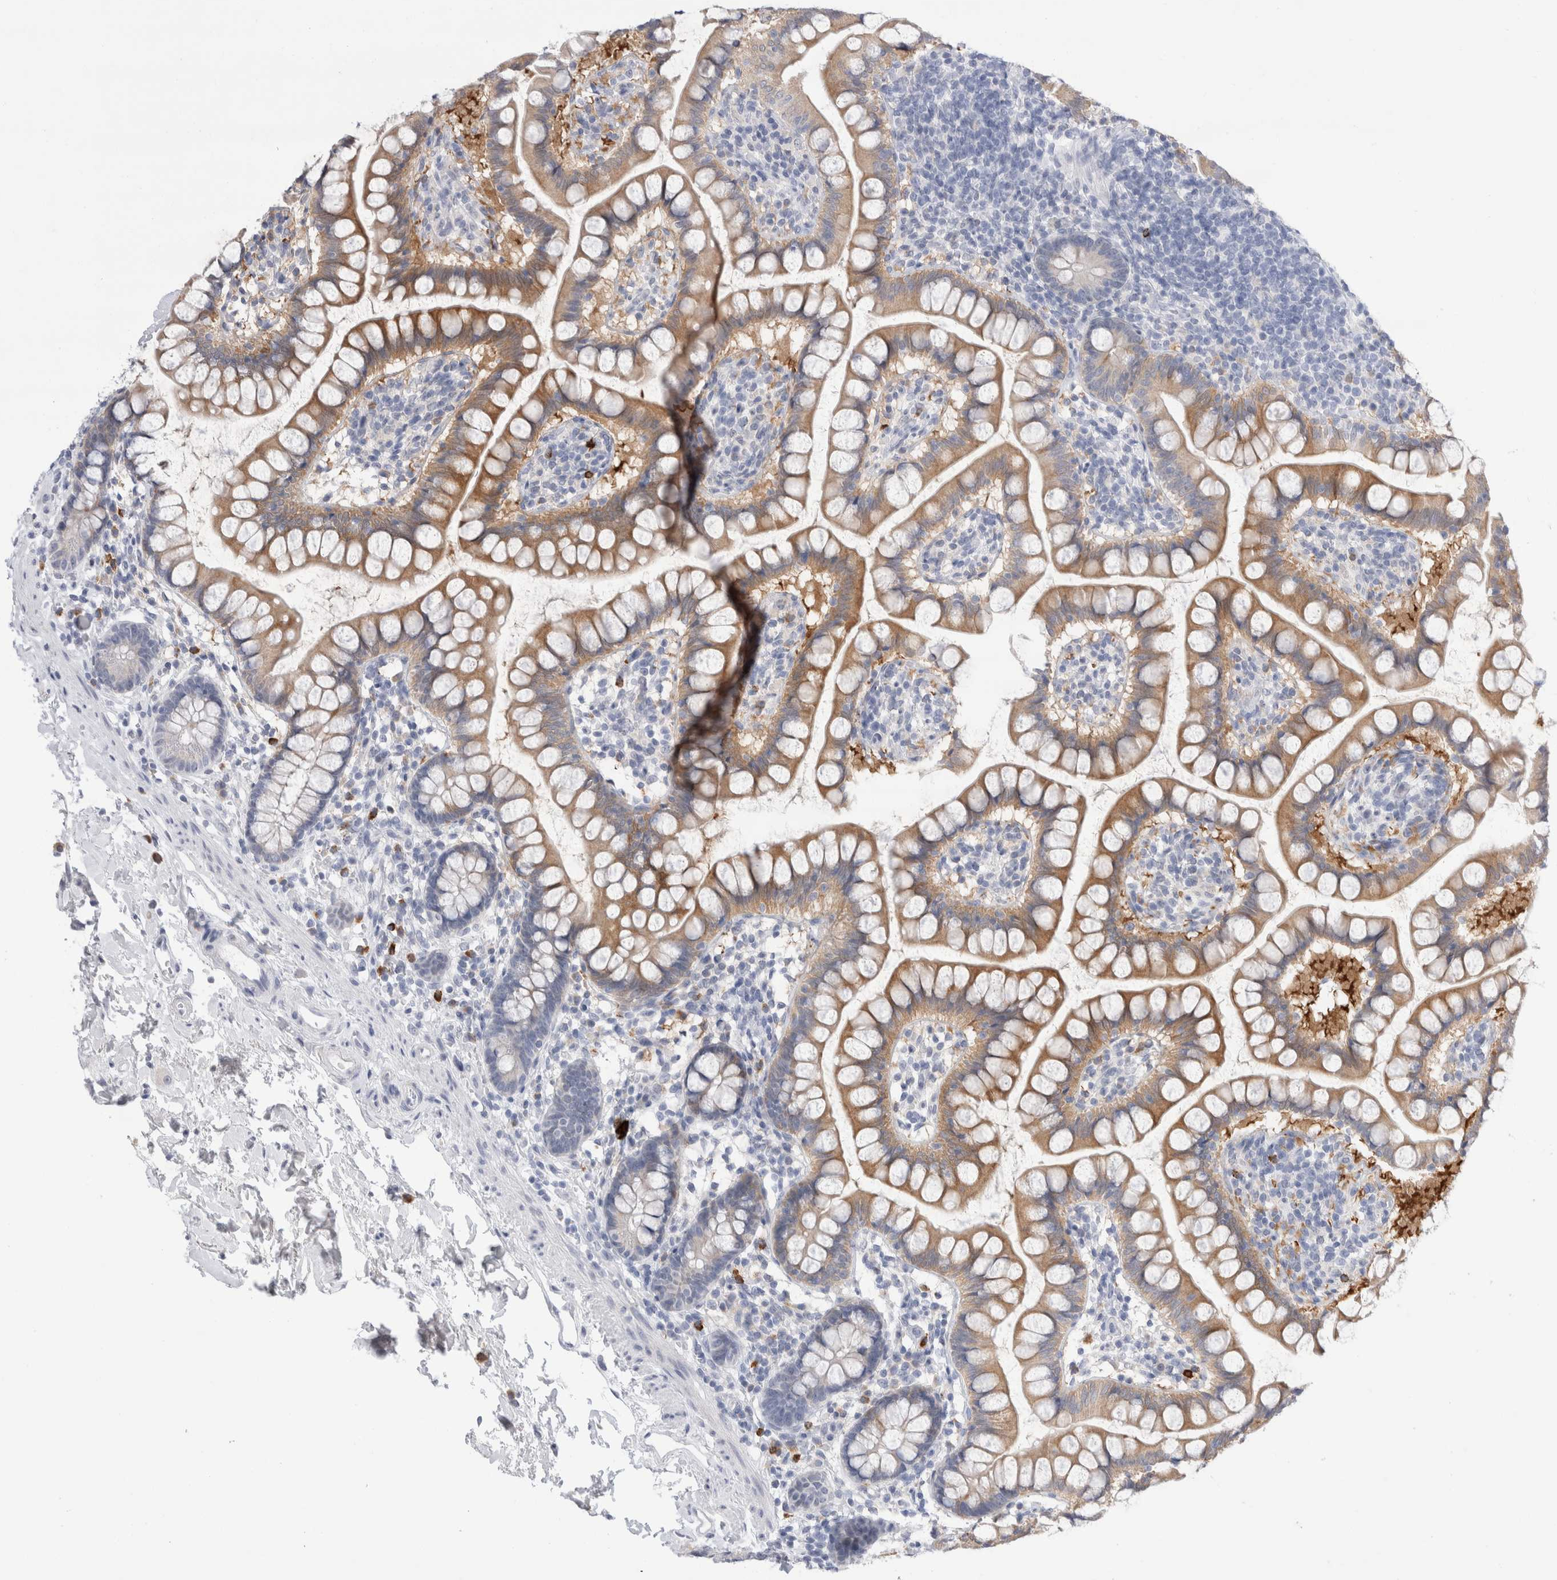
{"staining": {"intensity": "moderate", "quantity": "25%-75%", "location": "cytoplasmic/membranous"}, "tissue": "small intestine", "cell_type": "Glandular cells", "image_type": "normal", "snomed": [{"axis": "morphology", "description": "Normal tissue, NOS"}, {"axis": "topography", "description": "Small intestine"}], "caption": "Brown immunohistochemical staining in normal small intestine reveals moderate cytoplasmic/membranous expression in approximately 25%-75% of glandular cells.", "gene": "SLC22A12", "patient": {"sex": "female", "age": 84}}